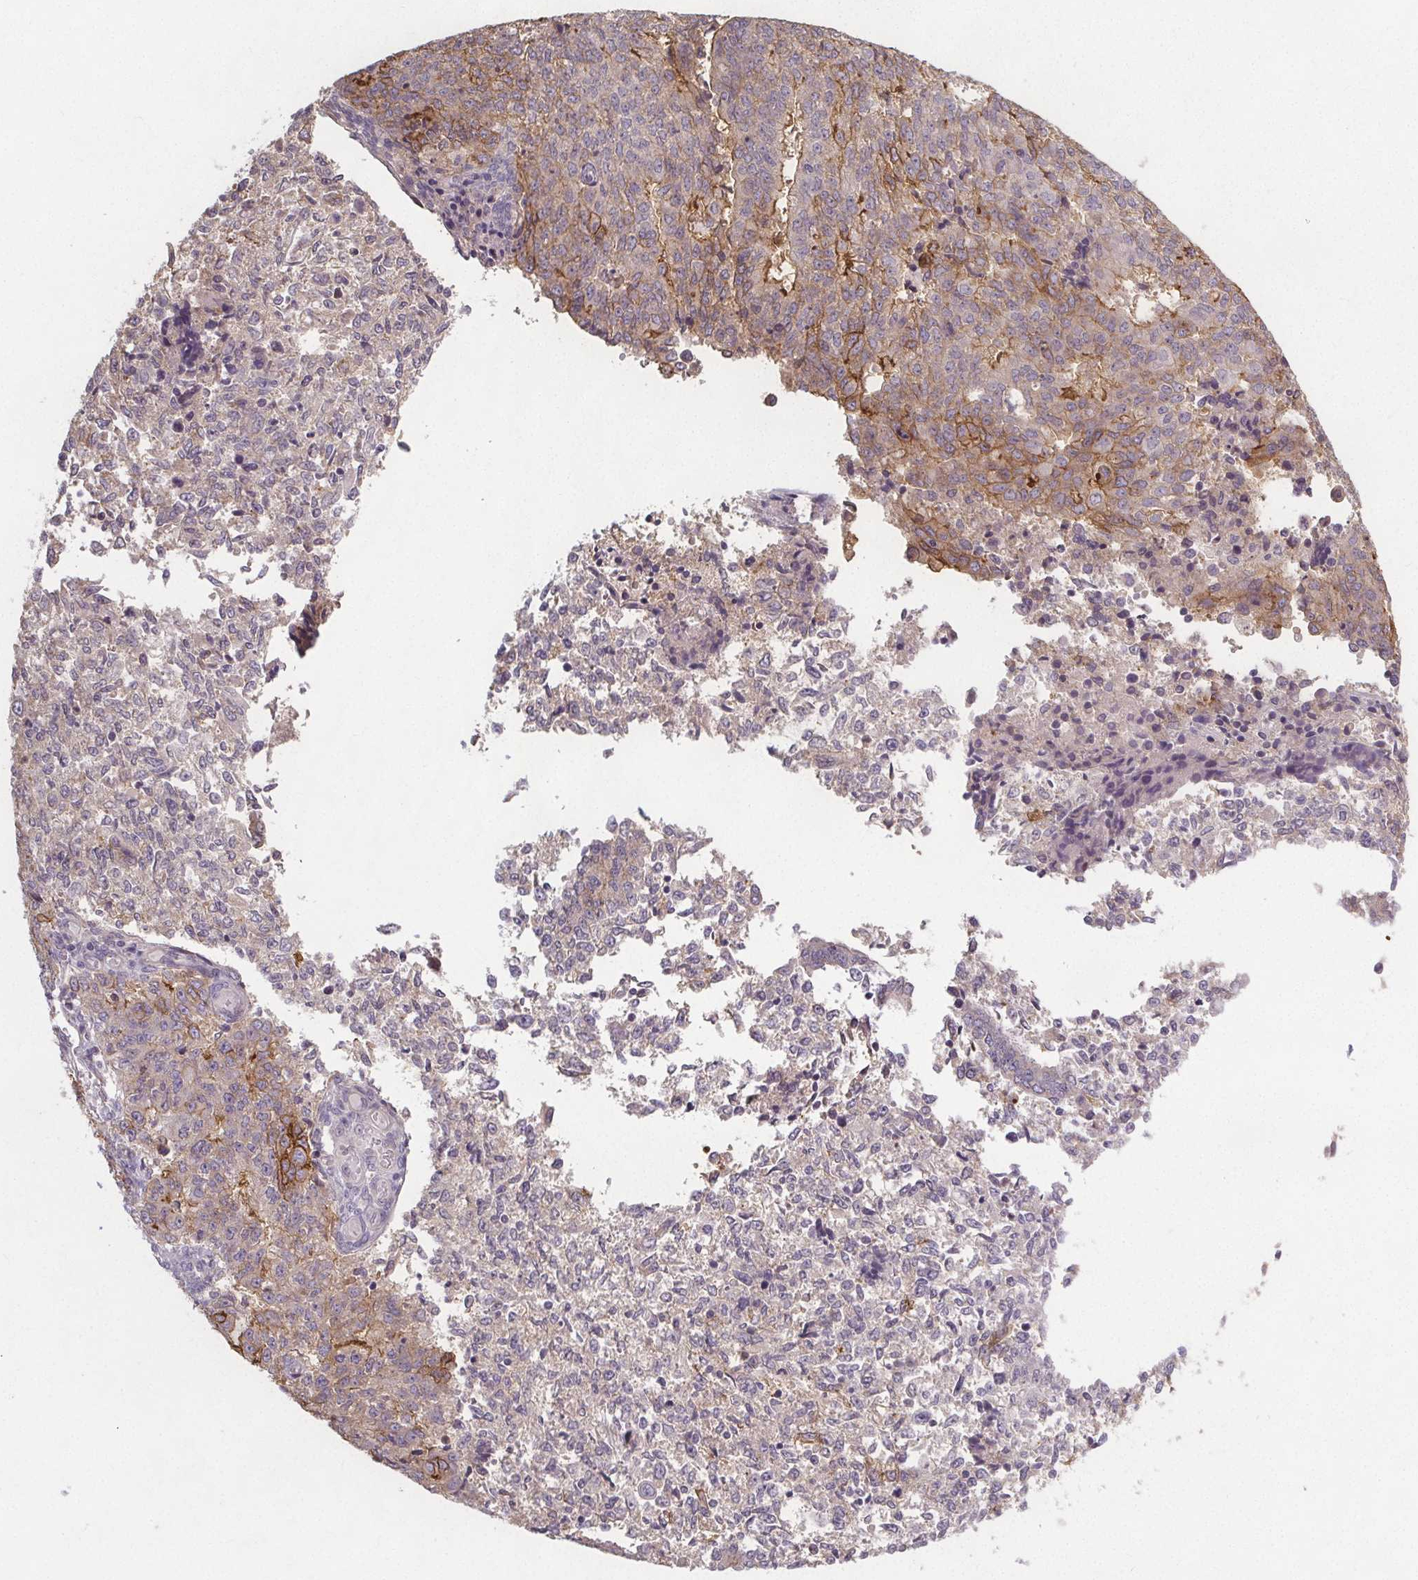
{"staining": {"intensity": "moderate", "quantity": "<25%", "location": "cytoplasmic/membranous"}, "tissue": "endometrial cancer", "cell_type": "Tumor cells", "image_type": "cancer", "snomed": [{"axis": "morphology", "description": "Adenocarcinoma, NOS"}, {"axis": "topography", "description": "Endometrium"}], "caption": "A histopathology image showing moderate cytoplasmic/membranous staining in about <25% of tumor cells in adenocarcinoma (endometrial), as visualized by brown immunohistochemical staining.", "gene": "SLC26A2", "patient": {"sex": "female", "age": 50}}